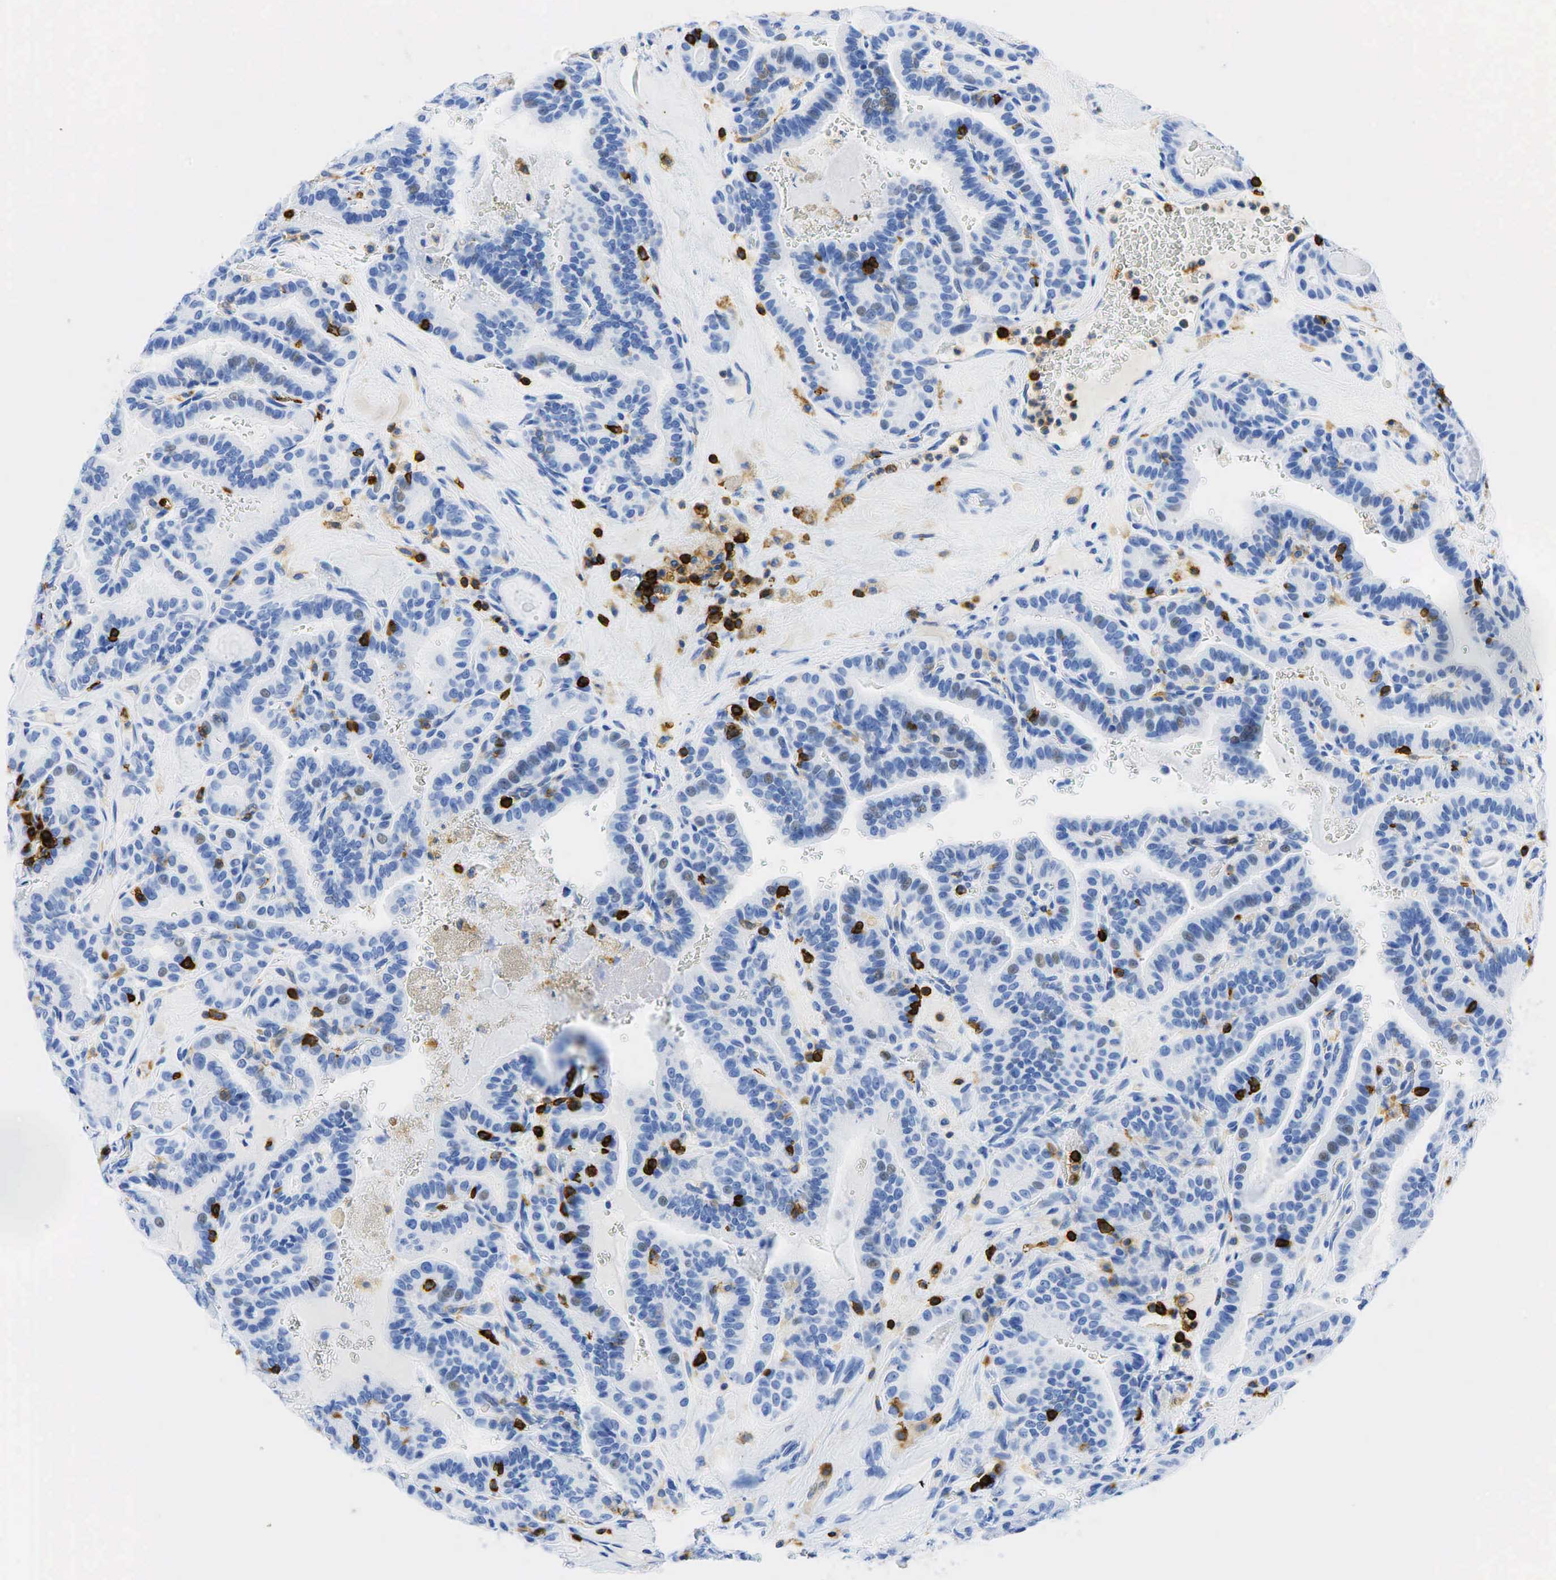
{"staining": {"intensity": "negative", "quantity": "none", "location": "none"}, "tissue": "thyroid cancer", "cell_type": "Tumor cells", "image_type": "cancer", "snomed": [{"axis": "morphology", "description": "Papillary adenocarcinoma, NOS"}, {"axis": "topography", "description": "Thyroid gland"}], "caption": "The histopathology image displays no staining of tumor cells in papillary adenocarcinoma (thyroid). (Stains: DAB (3,3'-diaminobenzidine) immunohistochemistry (IHC) with hematoxylin counter stain, Microscopy: brightfield microscopy at high magnification).", "gene": "PTPRC", "patient": {"sex": "male", "age": 87}}